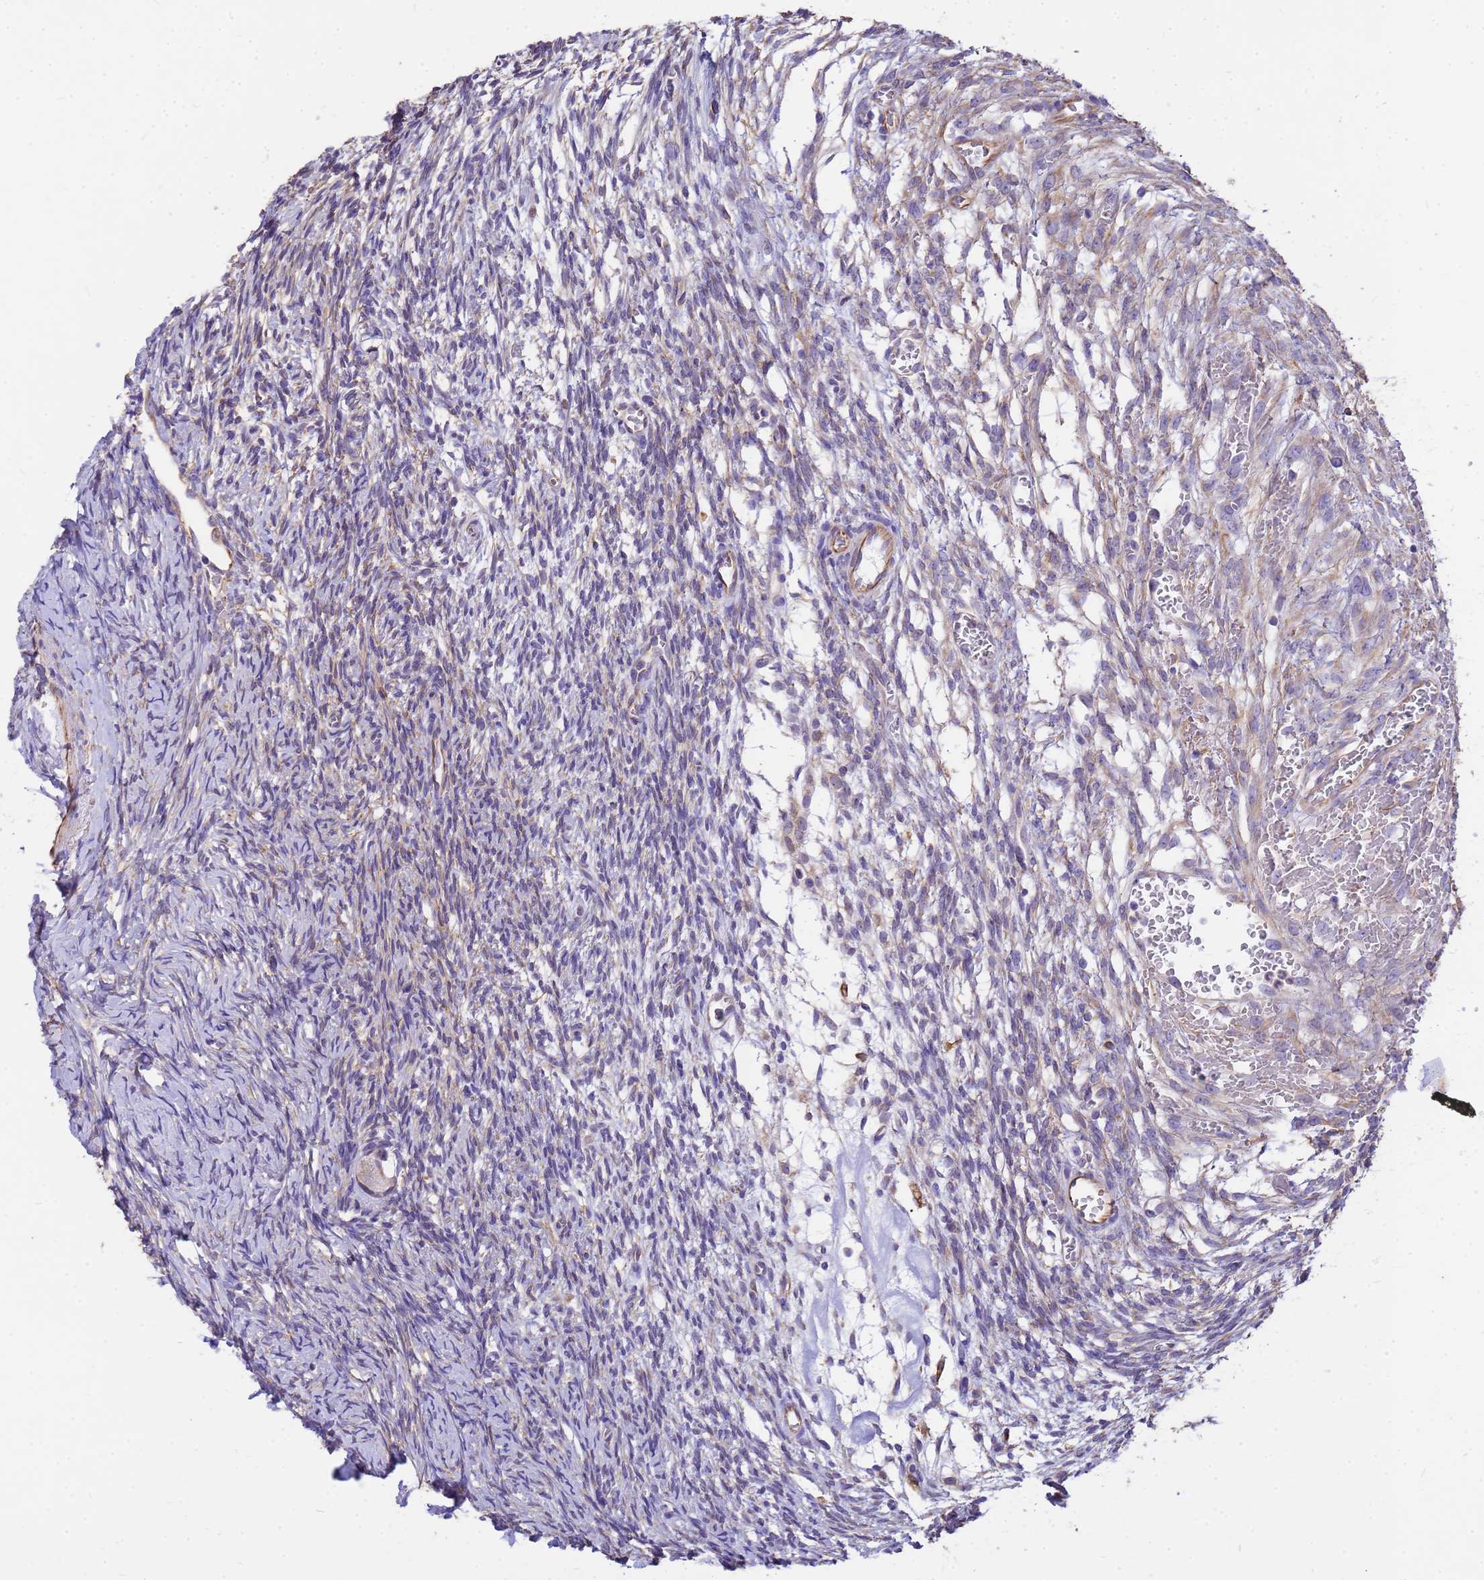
{"staining": {"intensity": "negative", "quantity": "none", "location": "none"}, "tissue": "ovary", "cell_type": "Follicle cells", "image_type": "normal", "snomed": [{"axis": "morphology", "description": "Normal tissue, NOS"}, {"axis": "topography", "description": "Ovary"}], "caption": "Unremarkable ovary was stained to show a protein in brown. There is no significant staining in follicle cells. Nuclei are stained in blue.", "gene": "TCEAL3", "patient": {"sex": "female", "age": 39}}